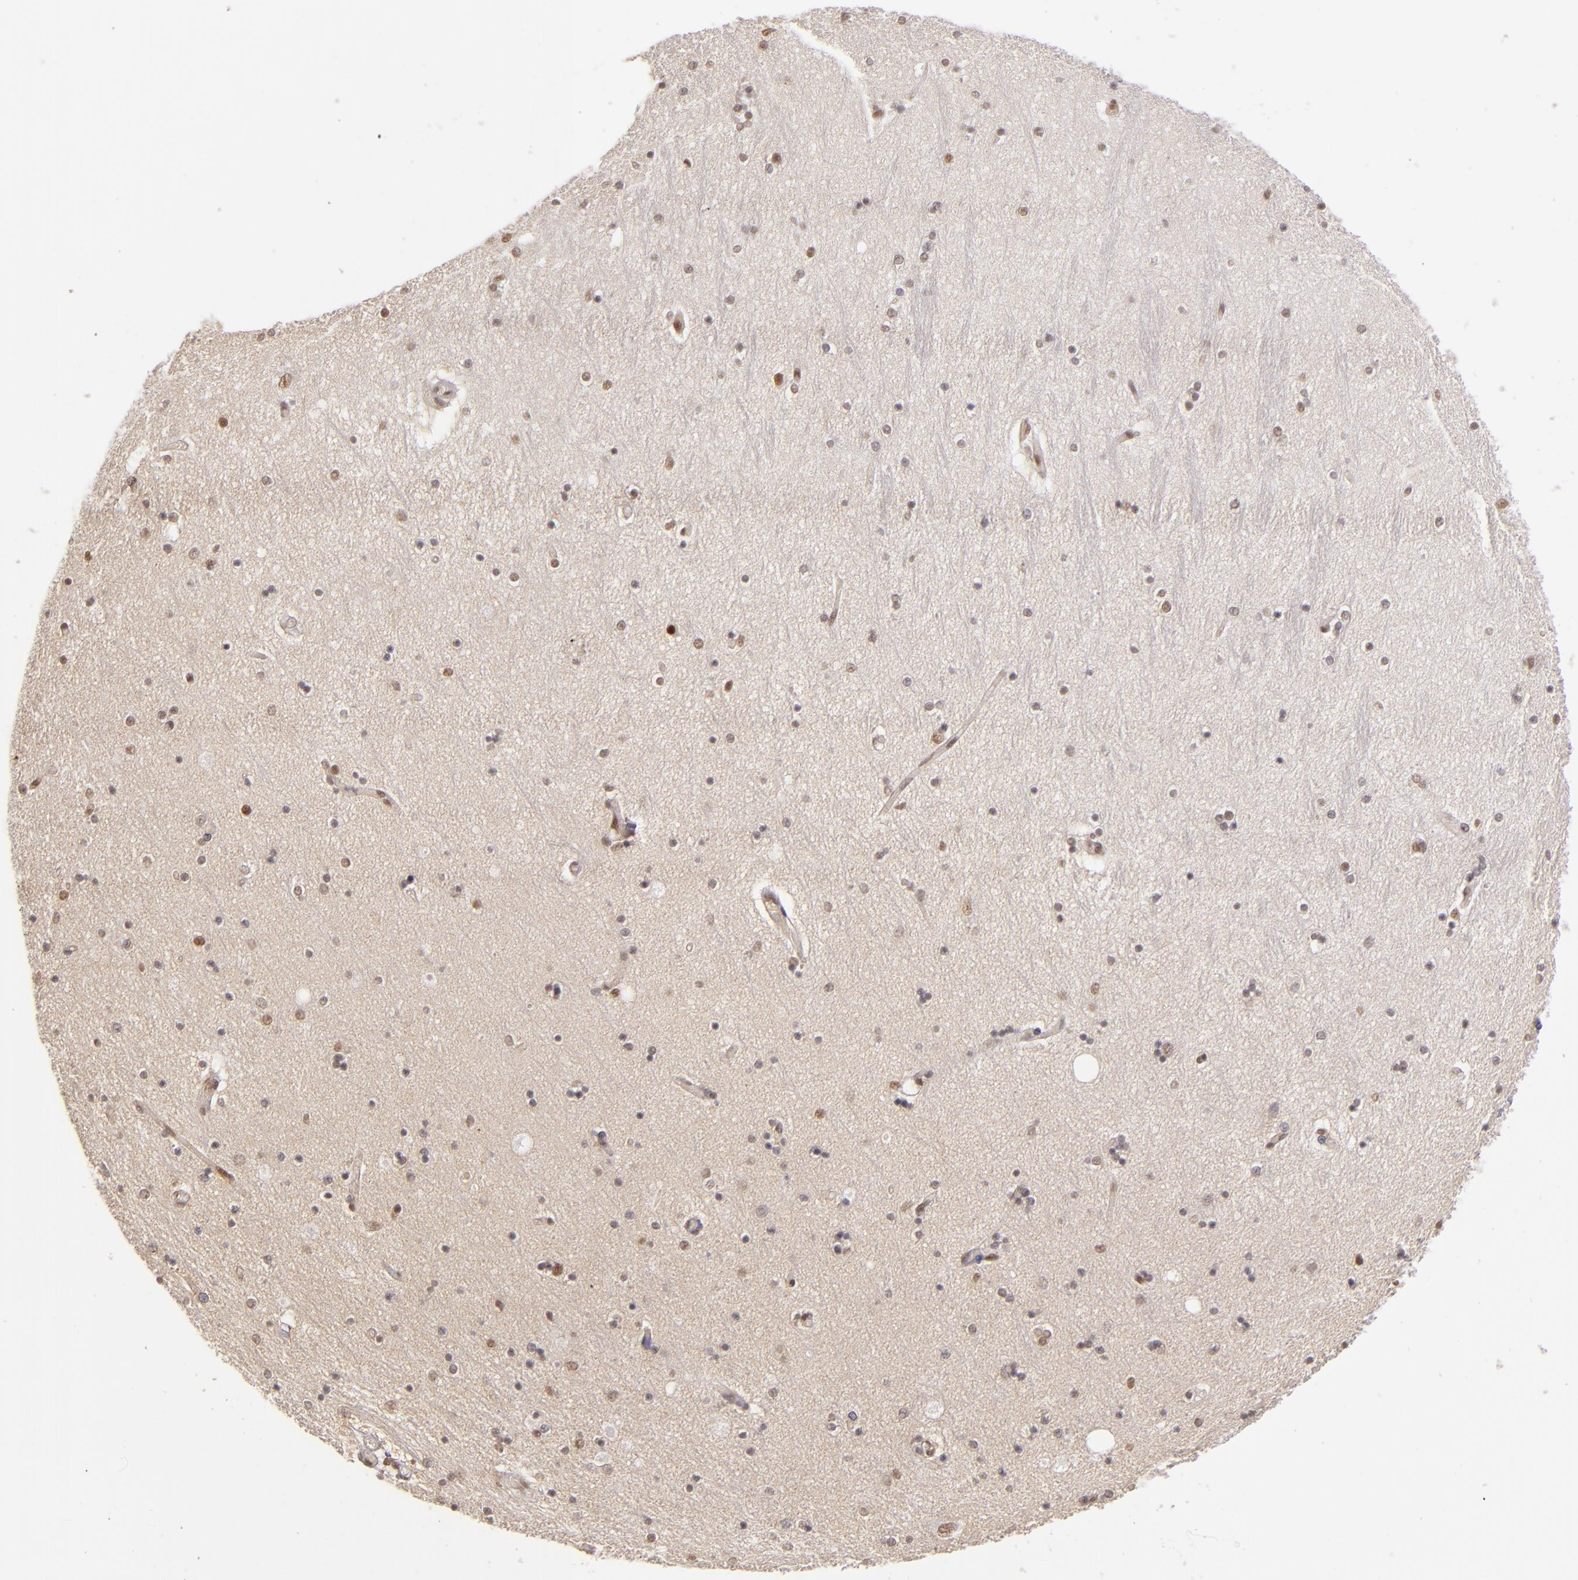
{"staining": {"intensity": "weak", "quantity": "<25%", "location": "nuclear"}, "tissue": "hippocampus", "cell_type": "Glial cells", "image_type": "normal", "snomed": [{"axis": "morphology", "description": "Normal tissue, NOS"}, {"axis": "topography", "description": "Hippocampus"}], "caption": "IHC of normal human hippocampus displays no expression in glial cells.", "gene": "NCOR2", "patient": {"sex": "female", "age": 54}}